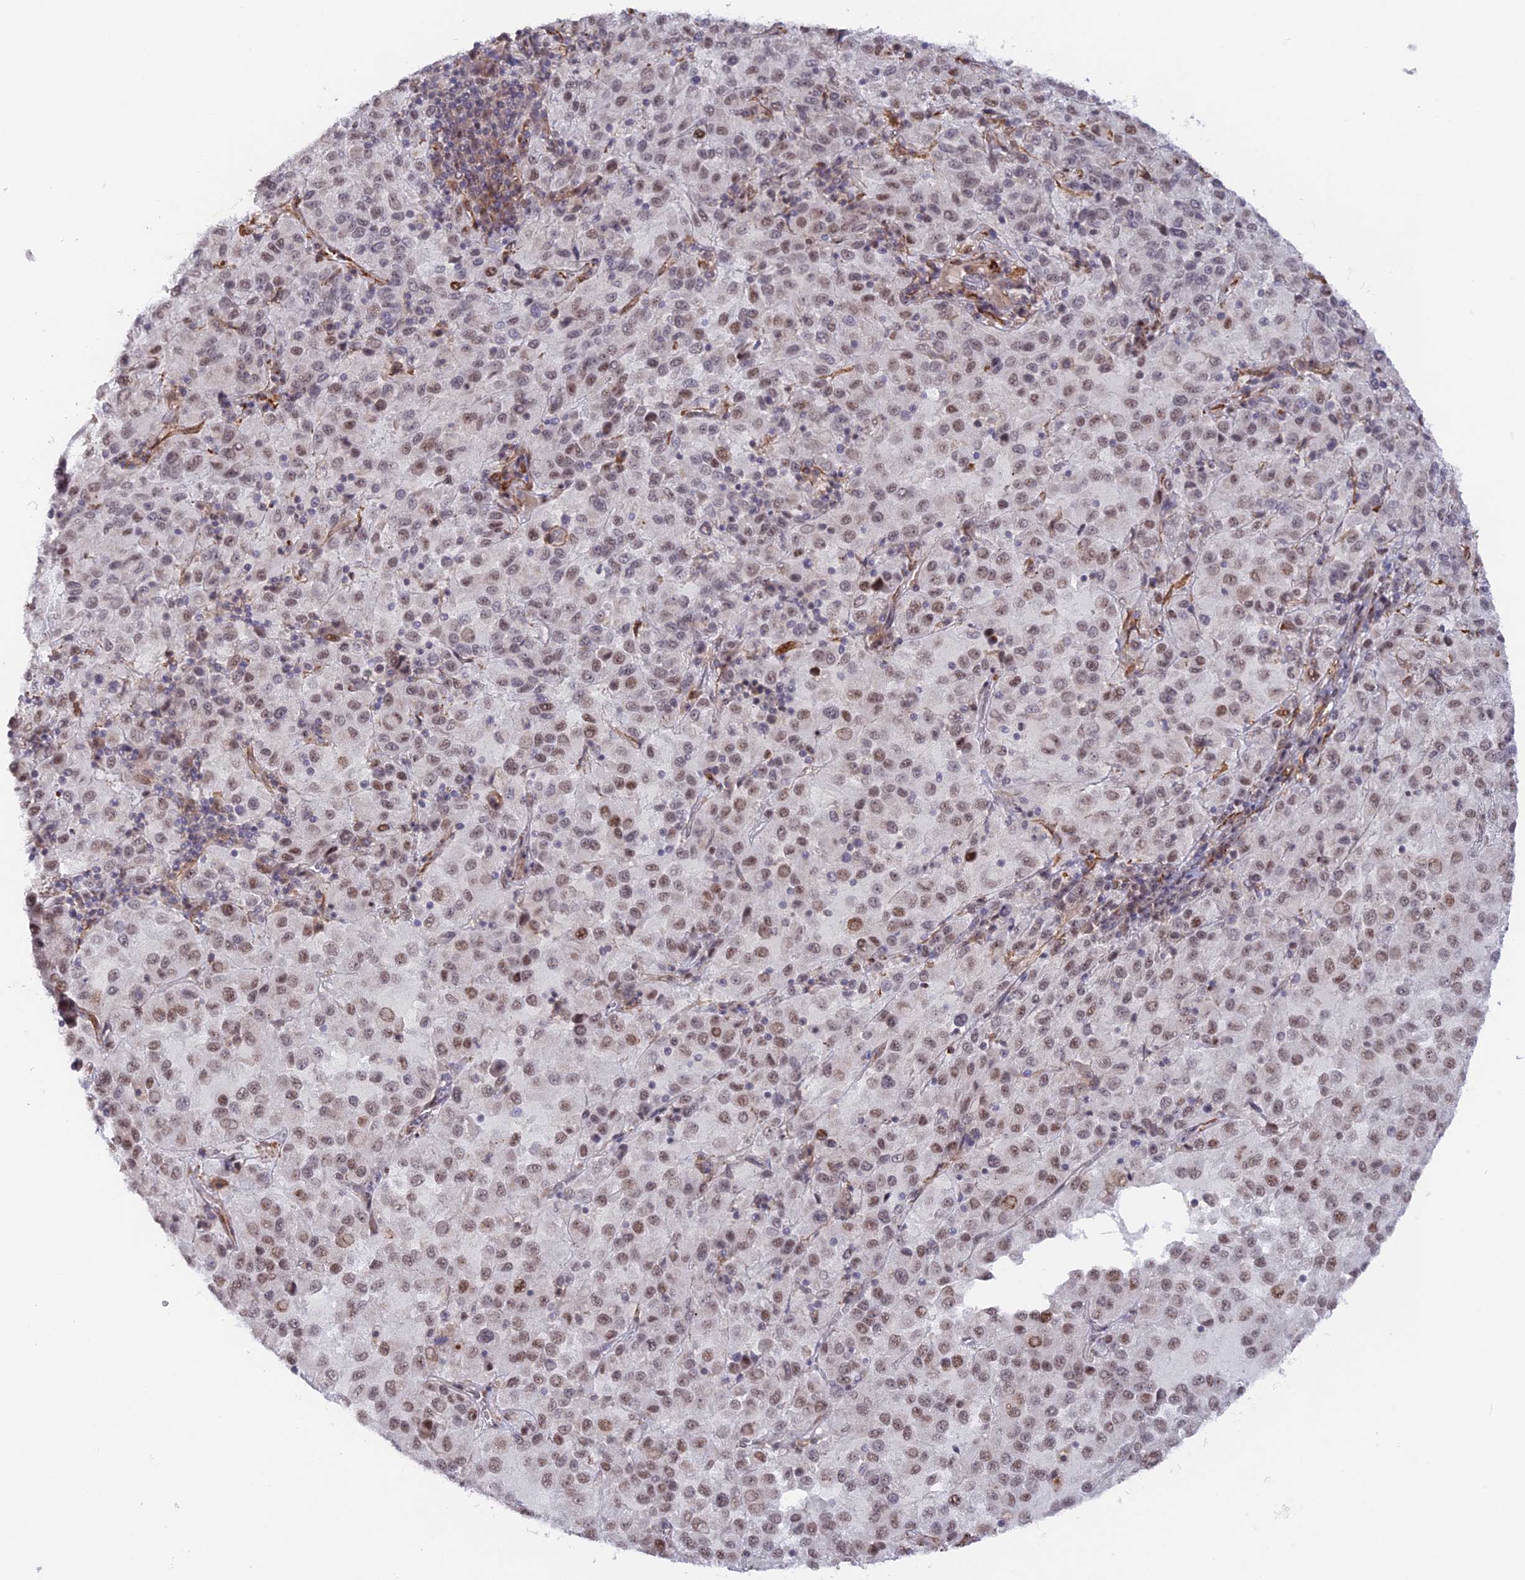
{"staining": {"intensity": "moderate", "quantity": ">75%", "location": "nuclear"}, "tissue": "melanoma", "cell_type": "Tumor cells", "image_type": "cancer", "snomed": [{"axis": "morphology", "description": "Malignant melanoma, Metastatic site"}, {"axis": "topography", "description": "Lung"}], "caption": "The micrograph demonstrates staining of melanoma, revealing moderate nuclear protein expression (brown color) within tumor cells.", "gene": "CCDC154", "patient": {"sex": "male", "age": 64}}